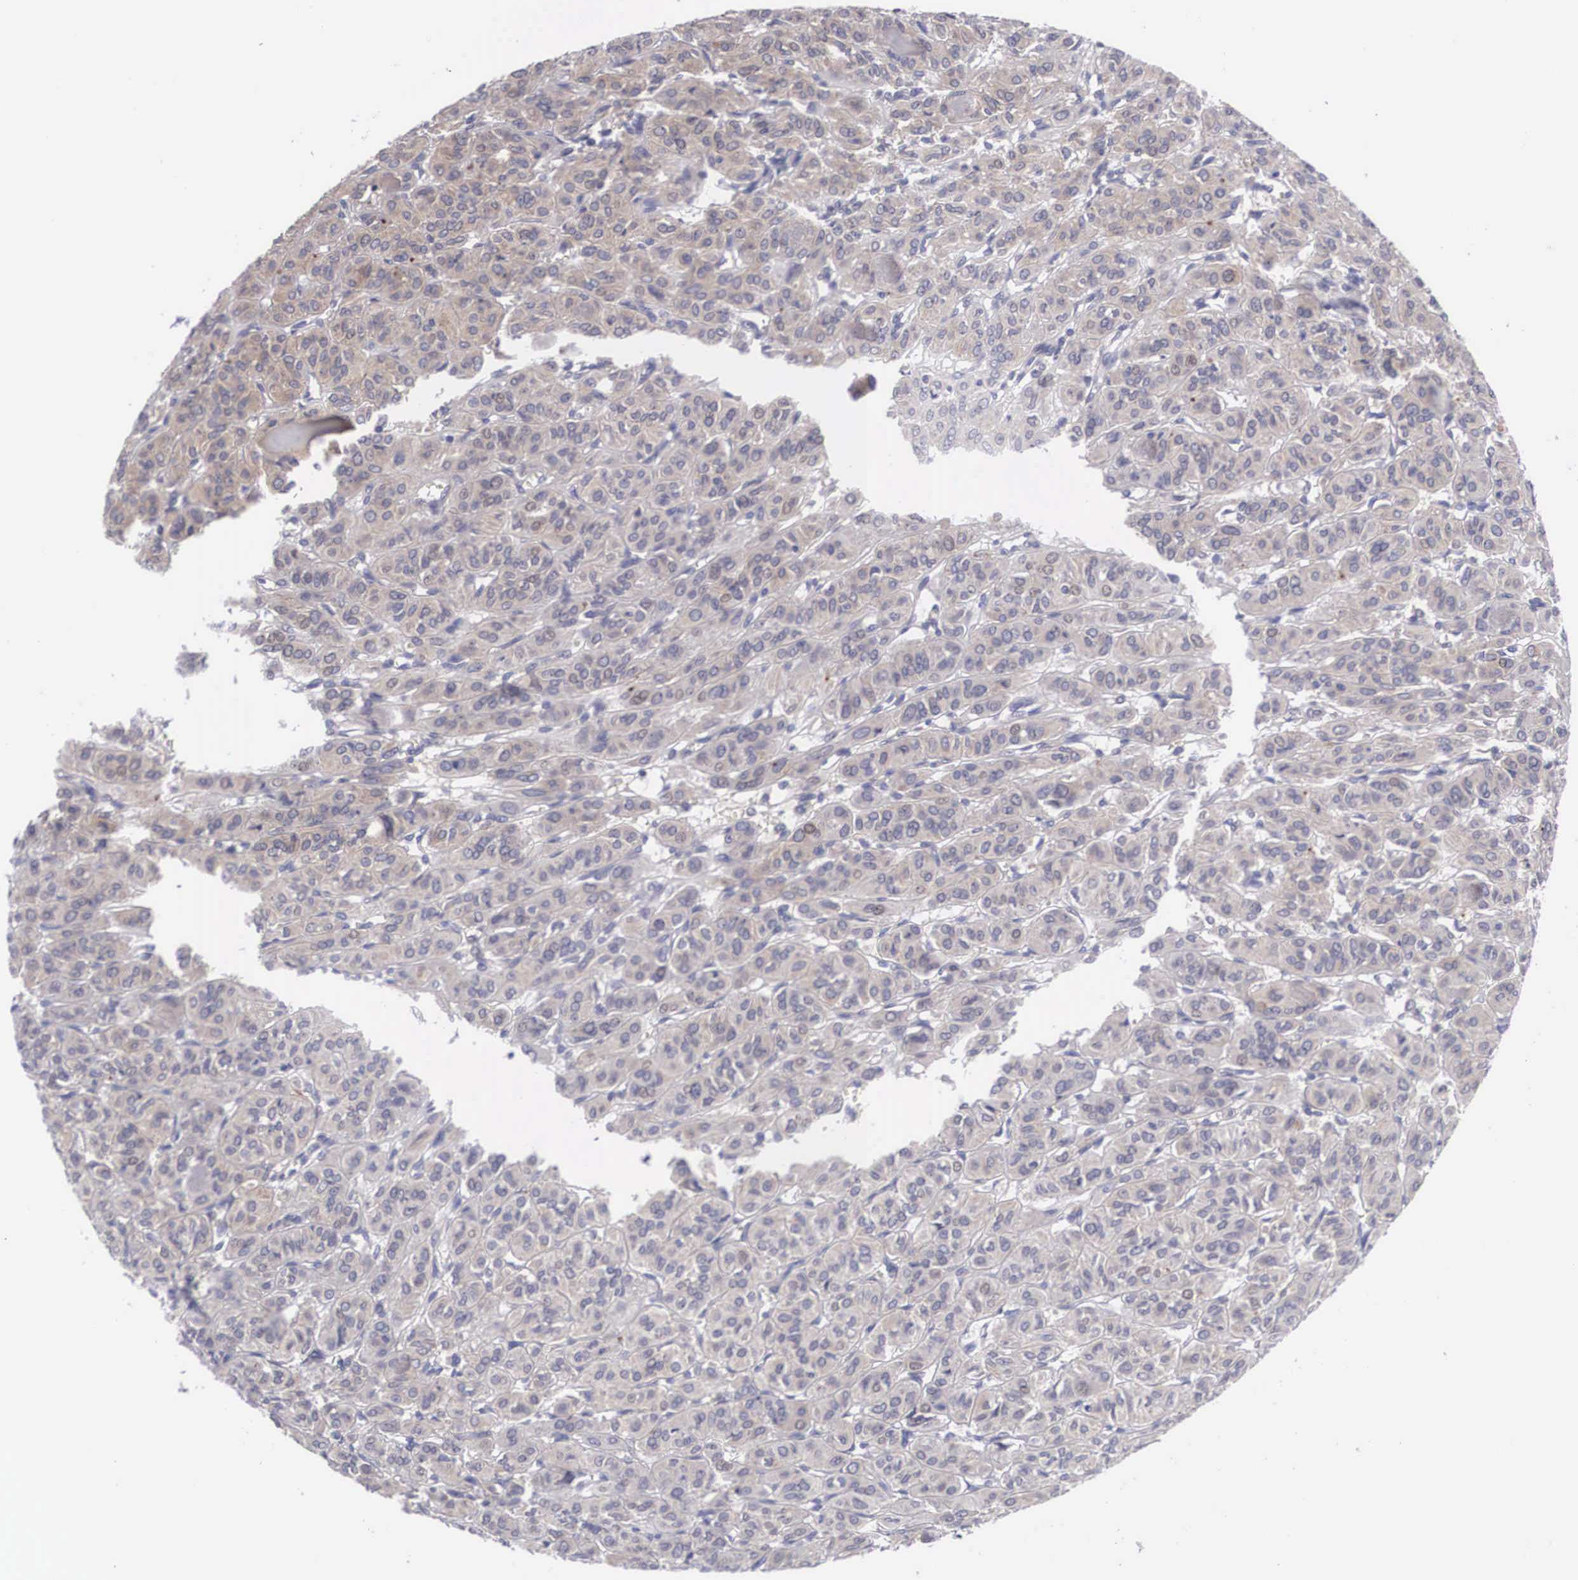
{"staining": {"intensity": "negative", "quantity": "none", "location": "none"}, "tissue": "thyroid cancer", "cell_type": "Tumor cells", "image_type": "cancer", "snomed": [{"axis": "morphology", "description": "Follicular adenoma carcinoma, NOS"}, {"axis": "topography", "description": "Thyroid gland"}], "caption": "Micrograph shows no significant protein positivity in tumor cells of follicular adenoma carcinoma (thyroid). (Stains: DAB (3,3'-diaminobenzidine) immunohistochemistry with hematoxylin counter stain, Microscopy: brightfield microscopy at high magnification).", "gene": "GRIPAP1", "patient": {"sex": "female", "age": 71}}